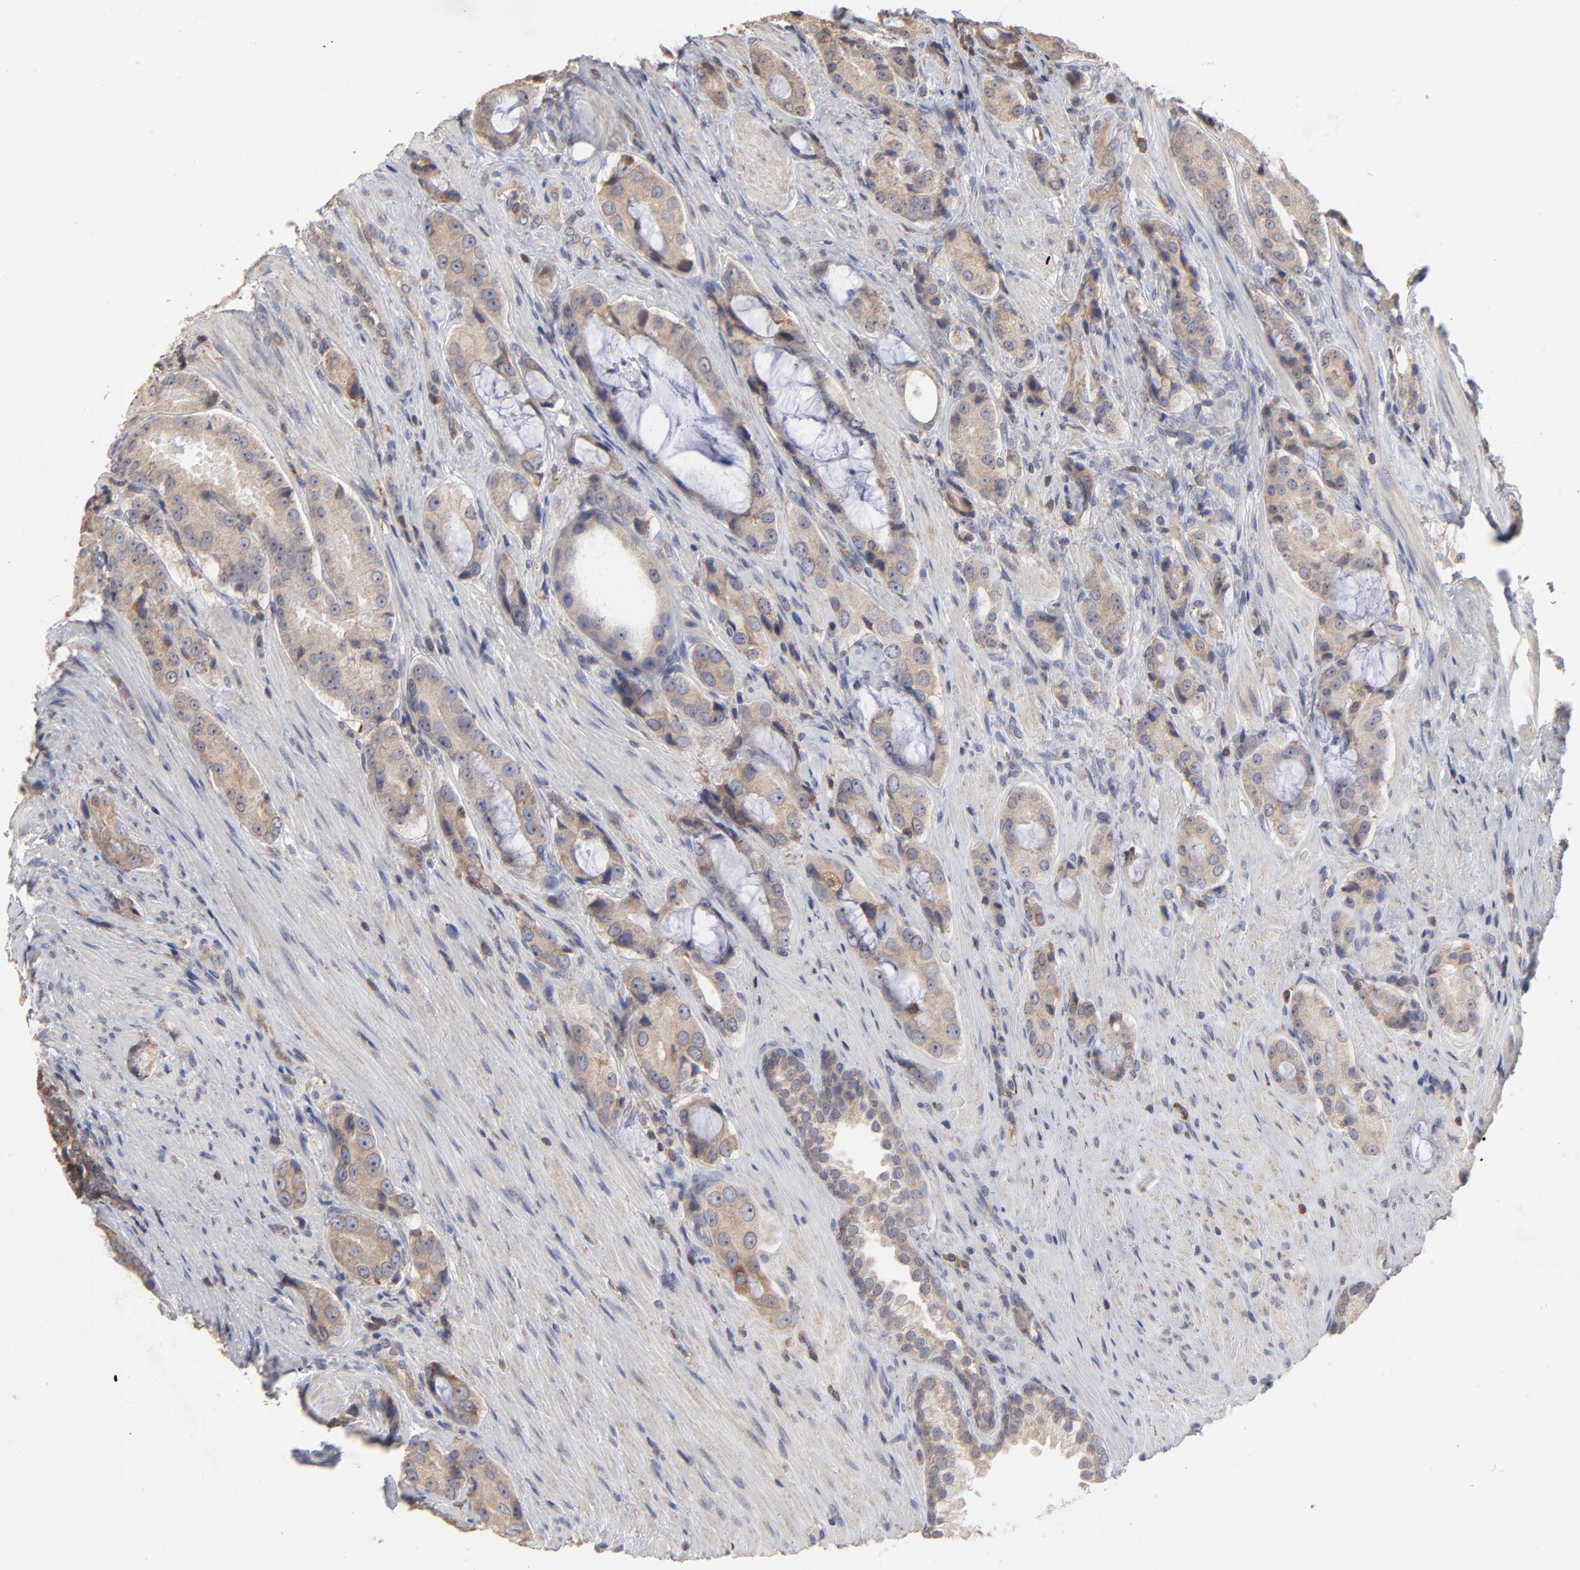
{"staining": {"intensity": "moderate", "quantity": ">75%", "location": "cytoplasmic/membranous"}, "tissue": "prostate cancer", "cell_type": "Tumor cells", "image_type": "cancer", "snomed": [{"axis": "morphology", "description": "Adenocarcinoma, High grade"}, {"axis": "topography", "description": "Prostate"}], "caption": "High-magnification brightfield microscopy of prostate cancer (adenocarcinoma (high-grade)) stained with DAB (brown) and counterstained with hematoxylin (blue). tumor cells exhibit moderate cytoplasmic/membranous positivity is present in approximately>75% of cells.", "gene": "RNF213", "patient": {"sex": "male", "age": 72}}